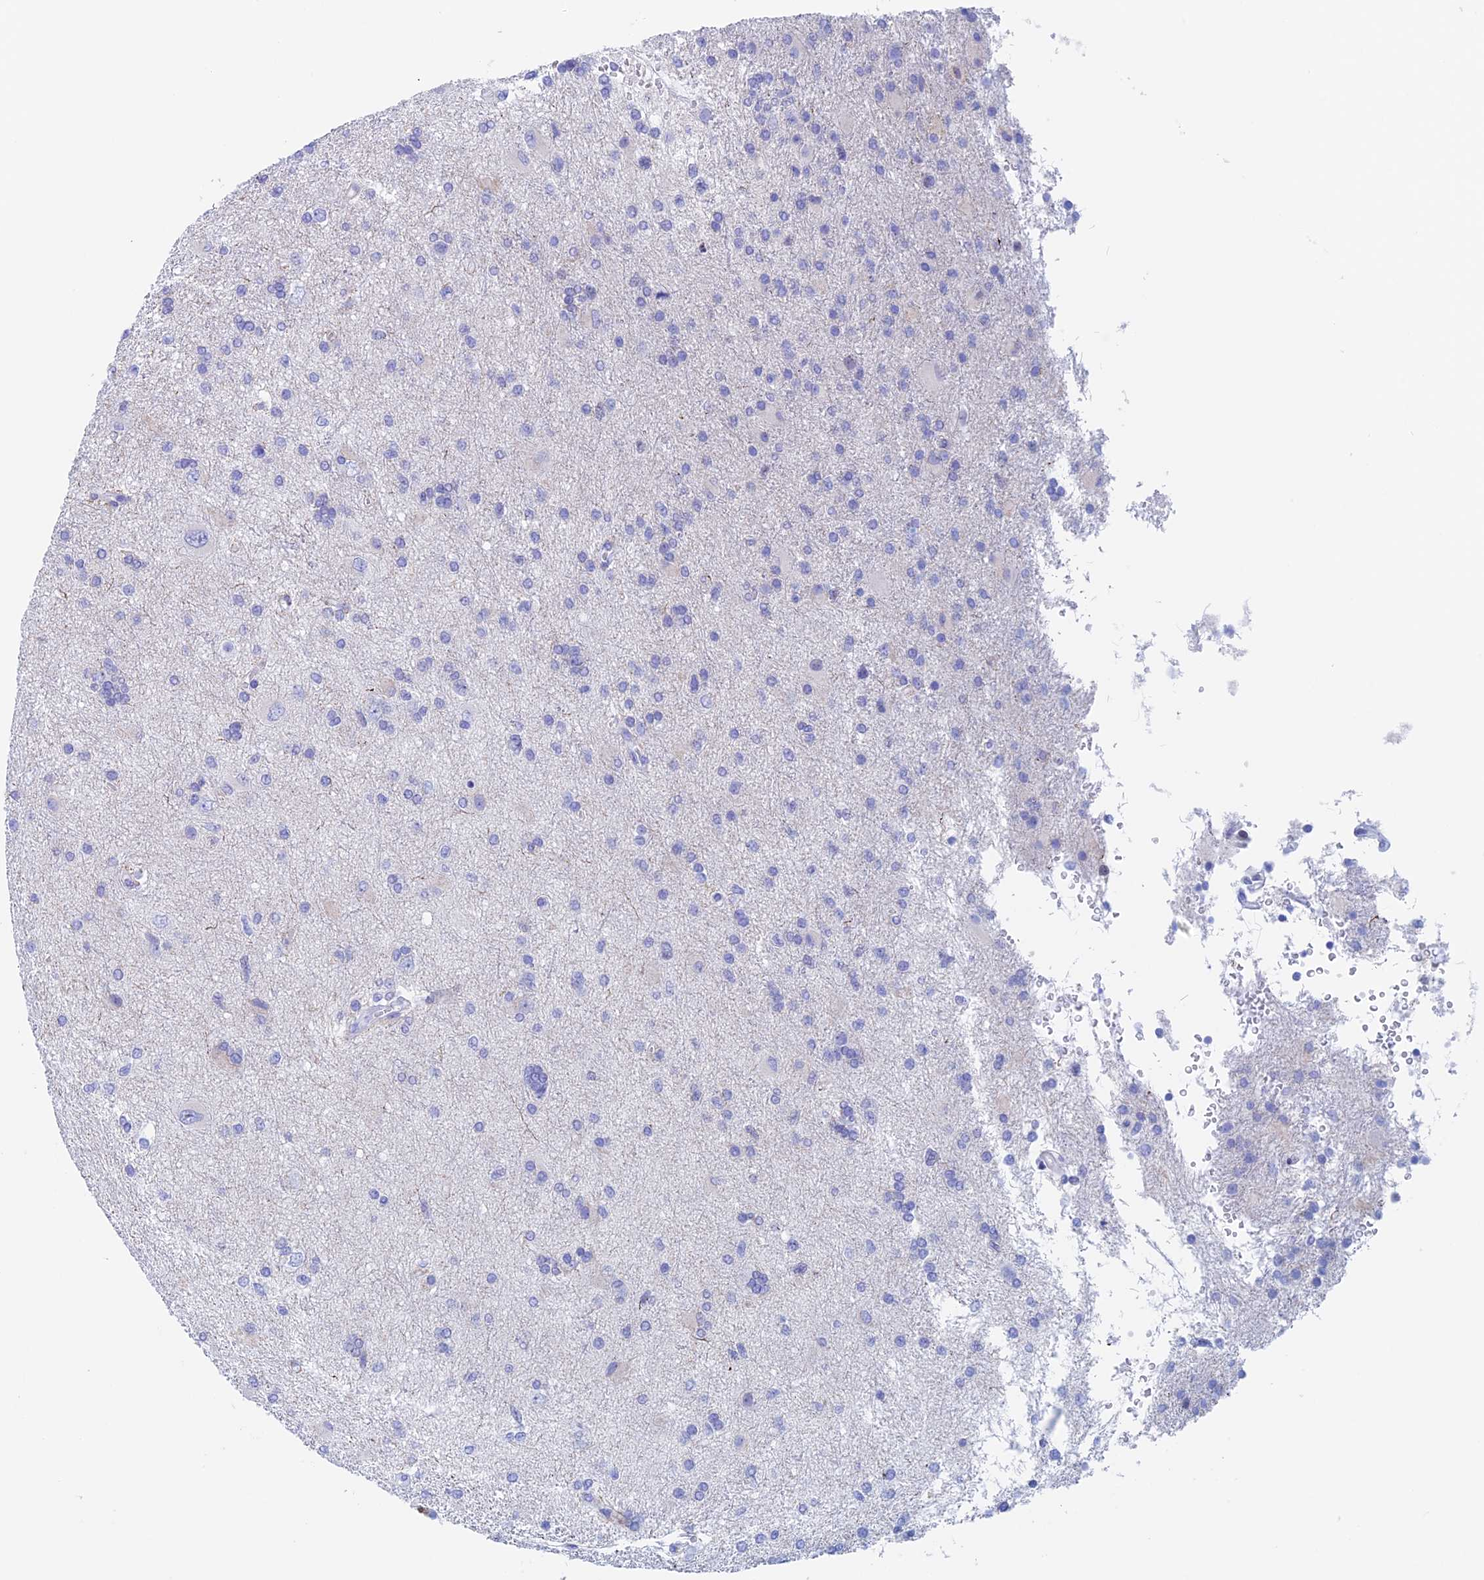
{"staining": {"intensity": "negative", "quantity": "none", "location": "none"}, "tissue": "glioma", "cell_type": "Tumor cells", "image_type": "cancer", "snomed": [{"axis": "morphology", "description": "Glioma, malignant, High grade"}, {"axis": "topography", "description": "Brain"}], "caption": "Immunohistochemistry of malignant glioma (high-grade) demonstrates no staining in tumor cells.", "gene": "PSMC3IP", "patient": {"sex": "male", "age": 56}}